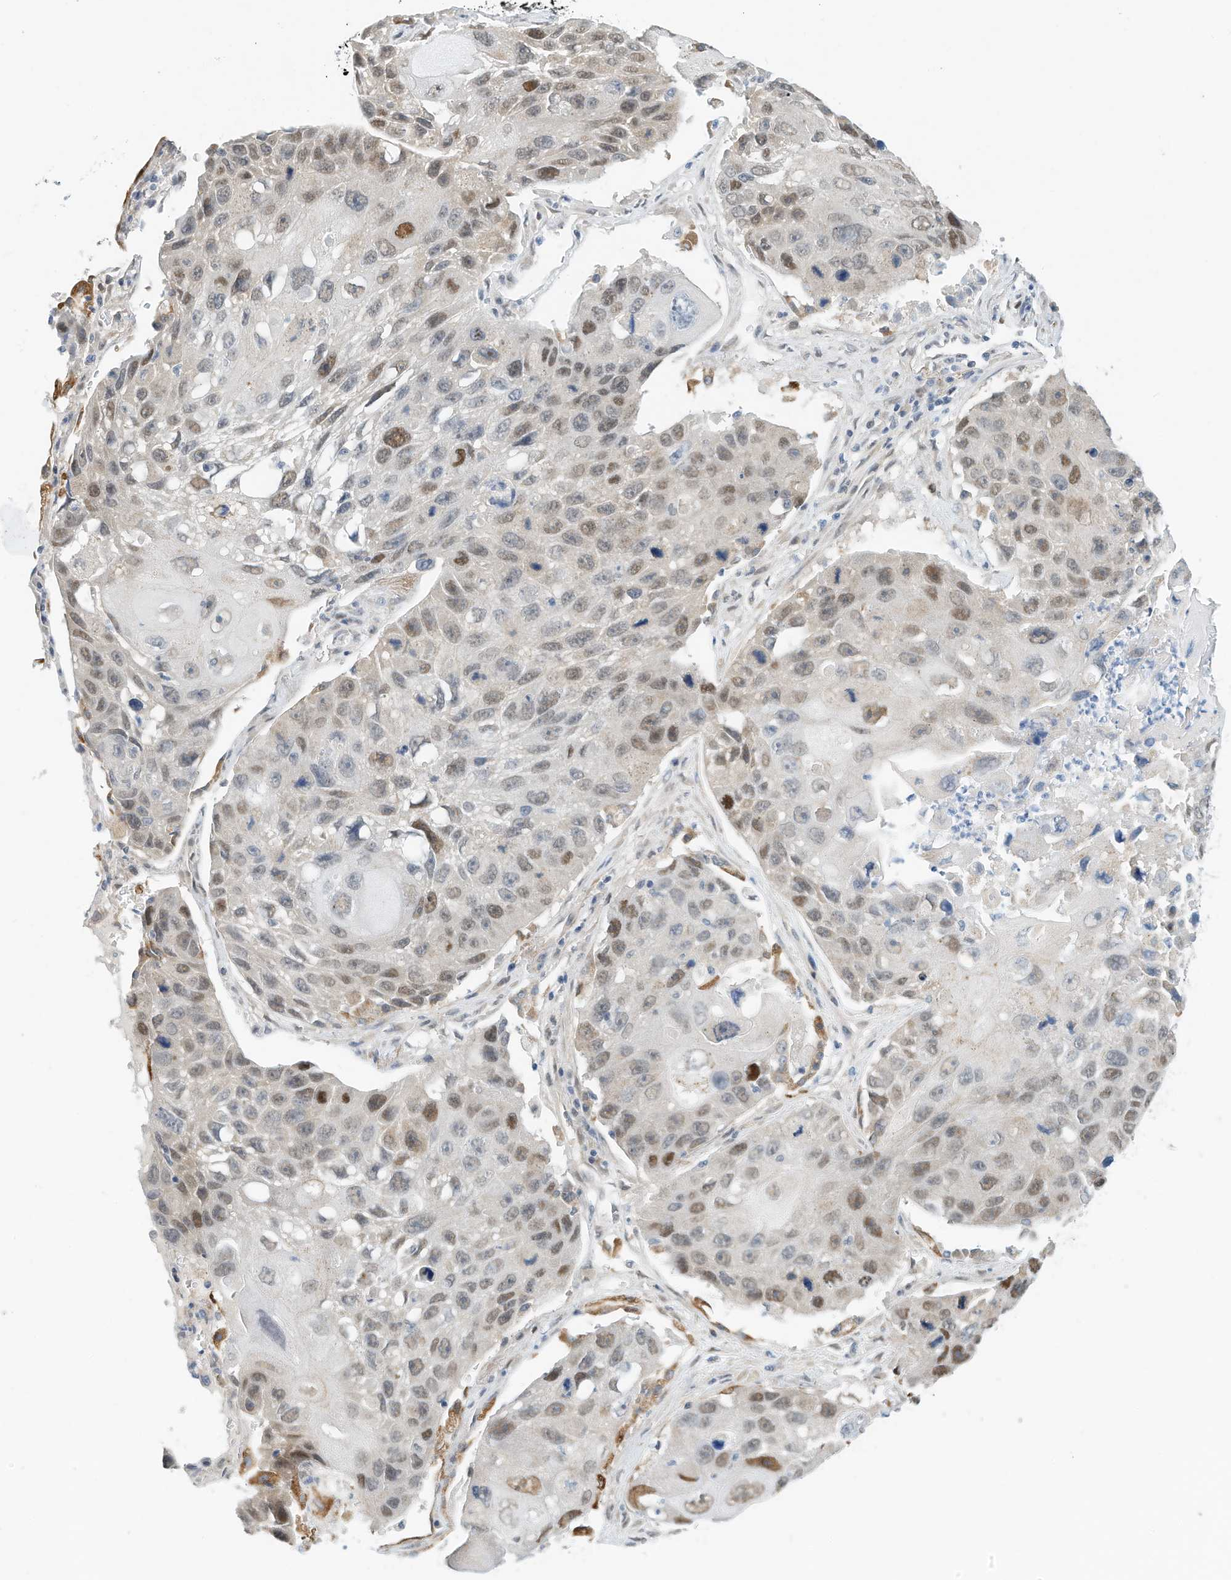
{"staining": {"intensity": "moderate", "quantity": "<25%", "location": "nuclear"}, "tissue": "lung cancer", "cell_type": "Tumor cells", "image_type": "cancer", "snomed": [{"axis": "morphology", "description": "Squamous cell carcinoma, NOS"}, {"axis": "topography", "description": "Lung"}], "caption": "A photomicrograph of human lung cancer stained for a protein exhibits moderate nuclear brown staining in tumor cells.", "gene": "ARHGAP28", "patient": {"sex": "male", "age": 61}}